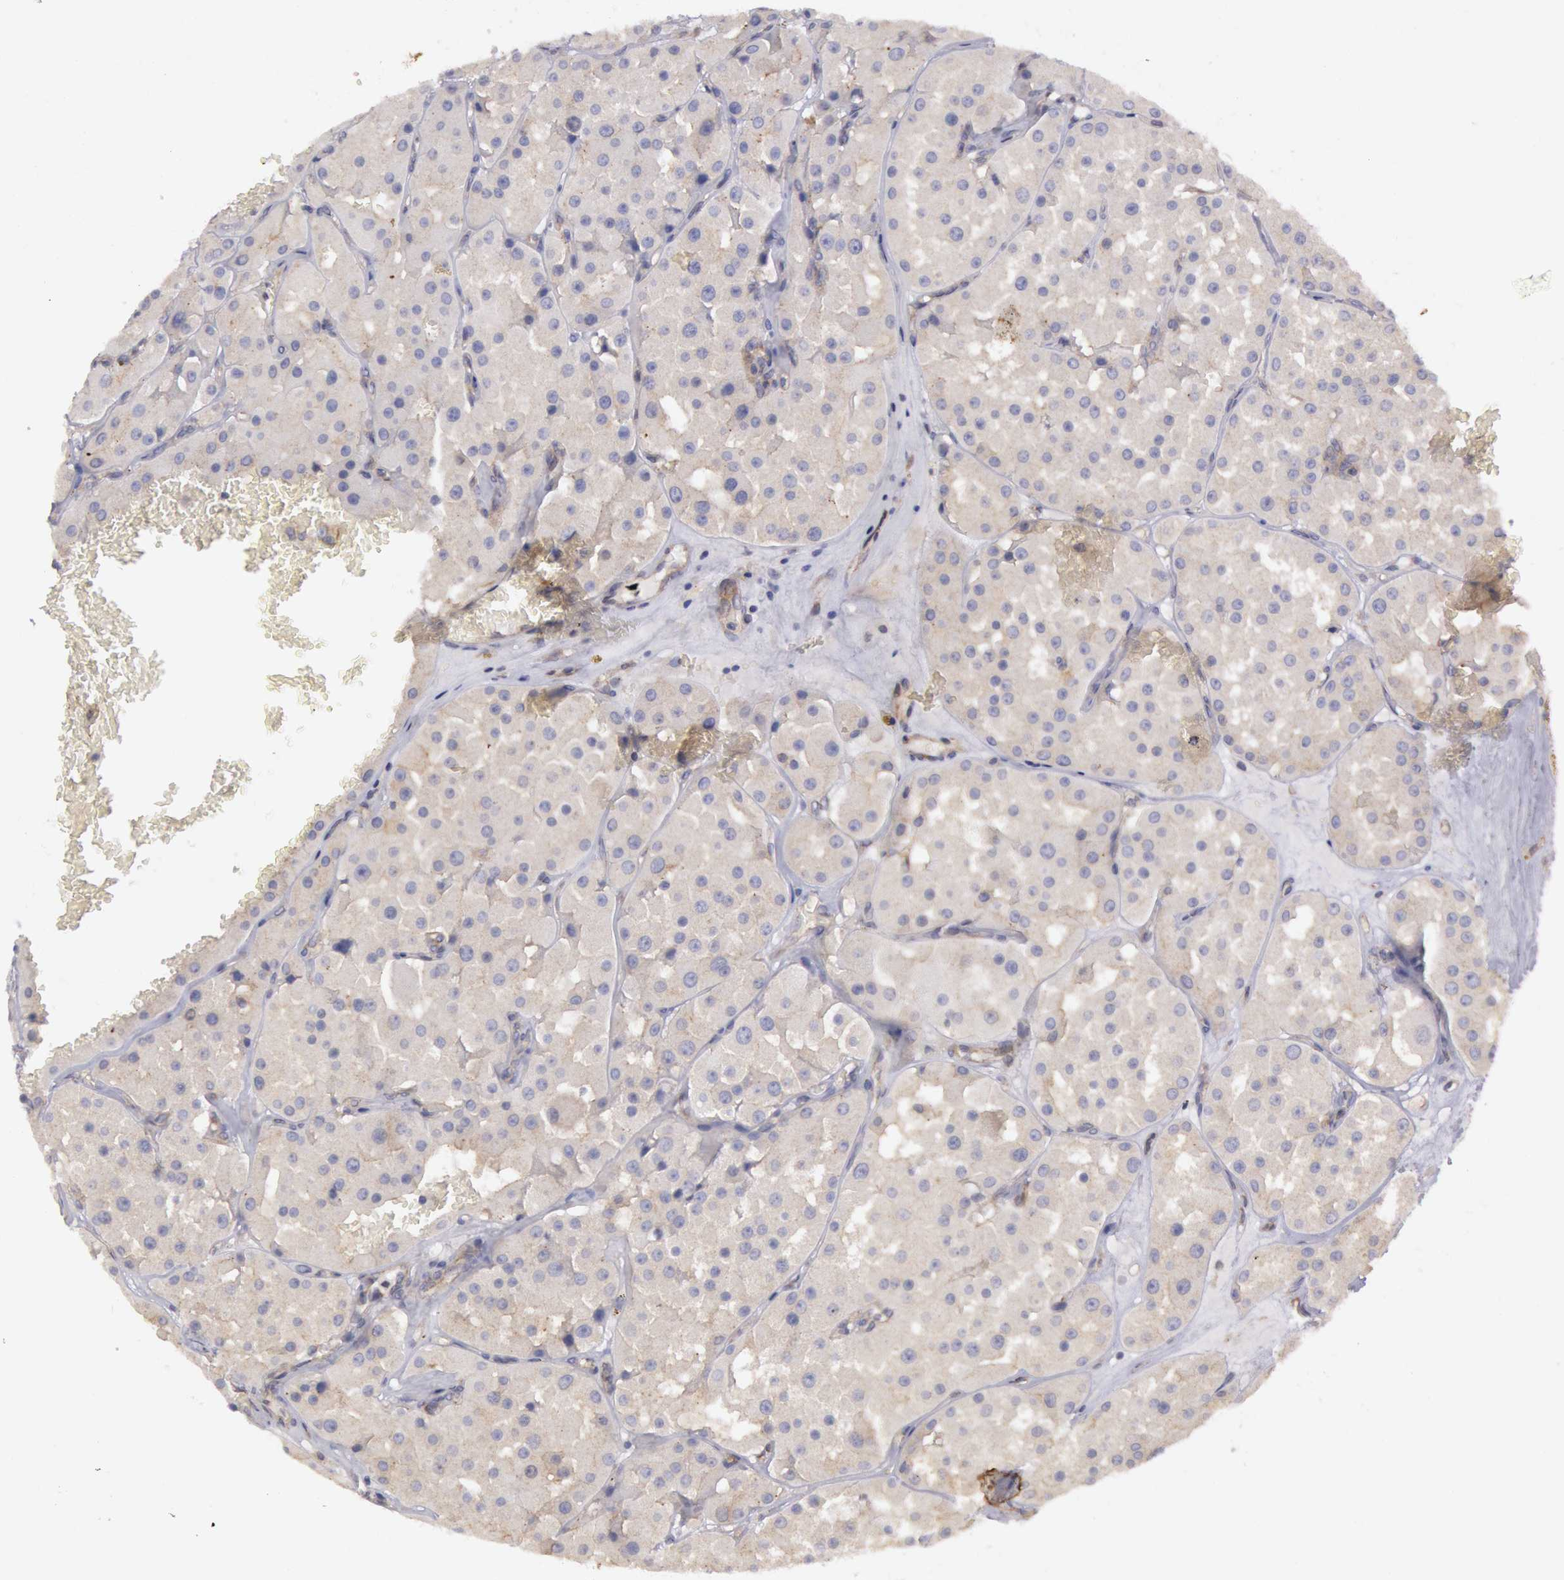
{"staining": {"intensity": "negative", "quantity": "none", "location": "none"}, "tissue": "renal cancer", "cell_type": "Tumor cells", "image_type": "cancer", "snomed": [{"axis": "morphology", "description": "Adenocarcinoma, uncertain malignant potential"}, {"axis": "topography", "description": "Kidney"}], "caption": "This micrograph is of renal adenocarcinoma,  uncertain malignant potential stained with IHC to label a protein in brown with the nuclei are counter-stained blue. There is no expression in tumor cells.", "gene": "AMOTL1", "patient": {"sex": "male", "age": 63}}